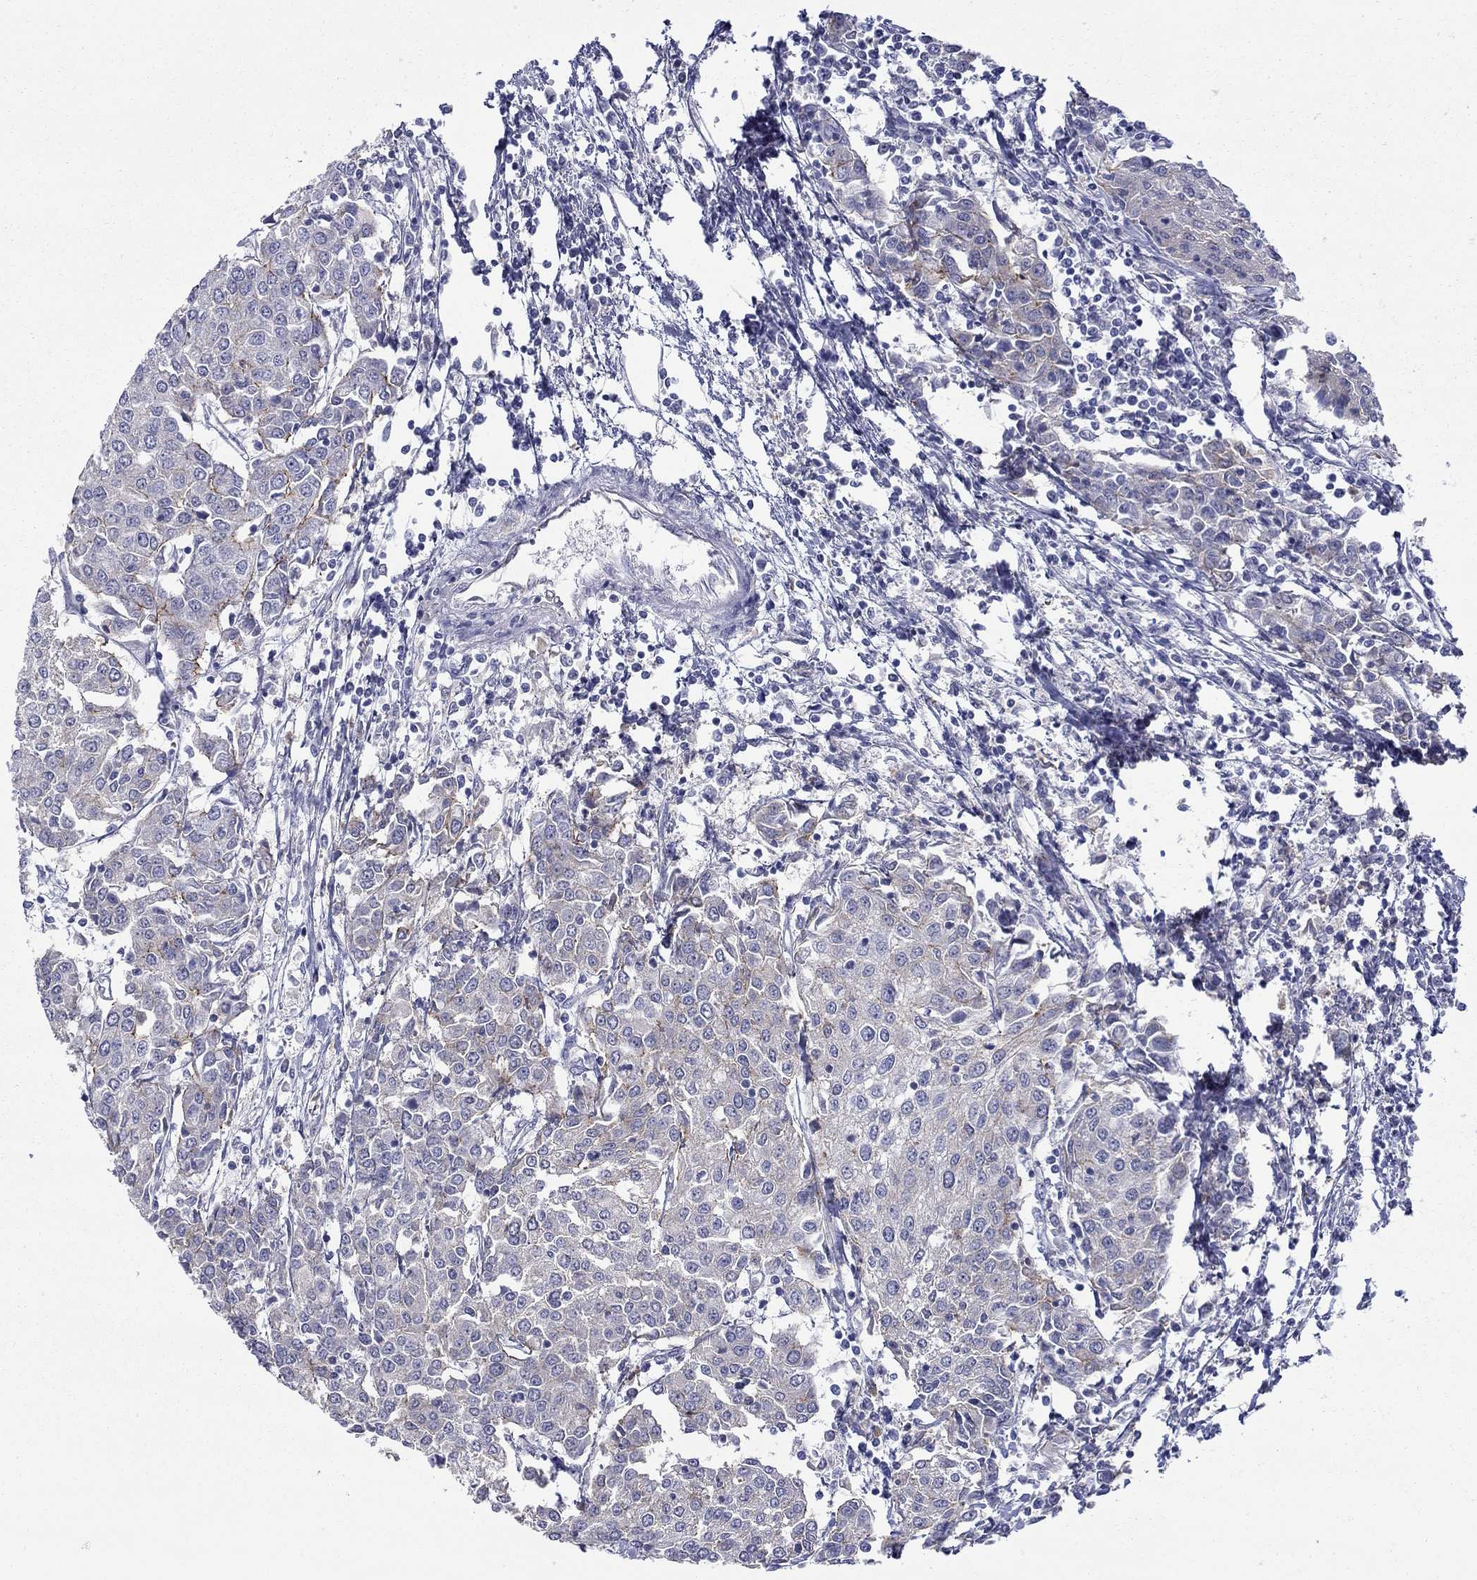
{"staining": {"intensity": "negative", "quantity": "none", "location": "none"}, "tissue": "urothelial cancer", "cell_type": "Tumor cells", "image_type": "cancer", "snomed": [{"axis": "morphology", "description": "Urothelial carcinoma, High grade"}, {"axis": "topography", "description": "Urinary bladder"}], "caption": "IHC of human urothelial cancer exhibits no expression in tumor cells.", "gene": "QRFPR", "patient": {"sex": "female", "age": 85}}